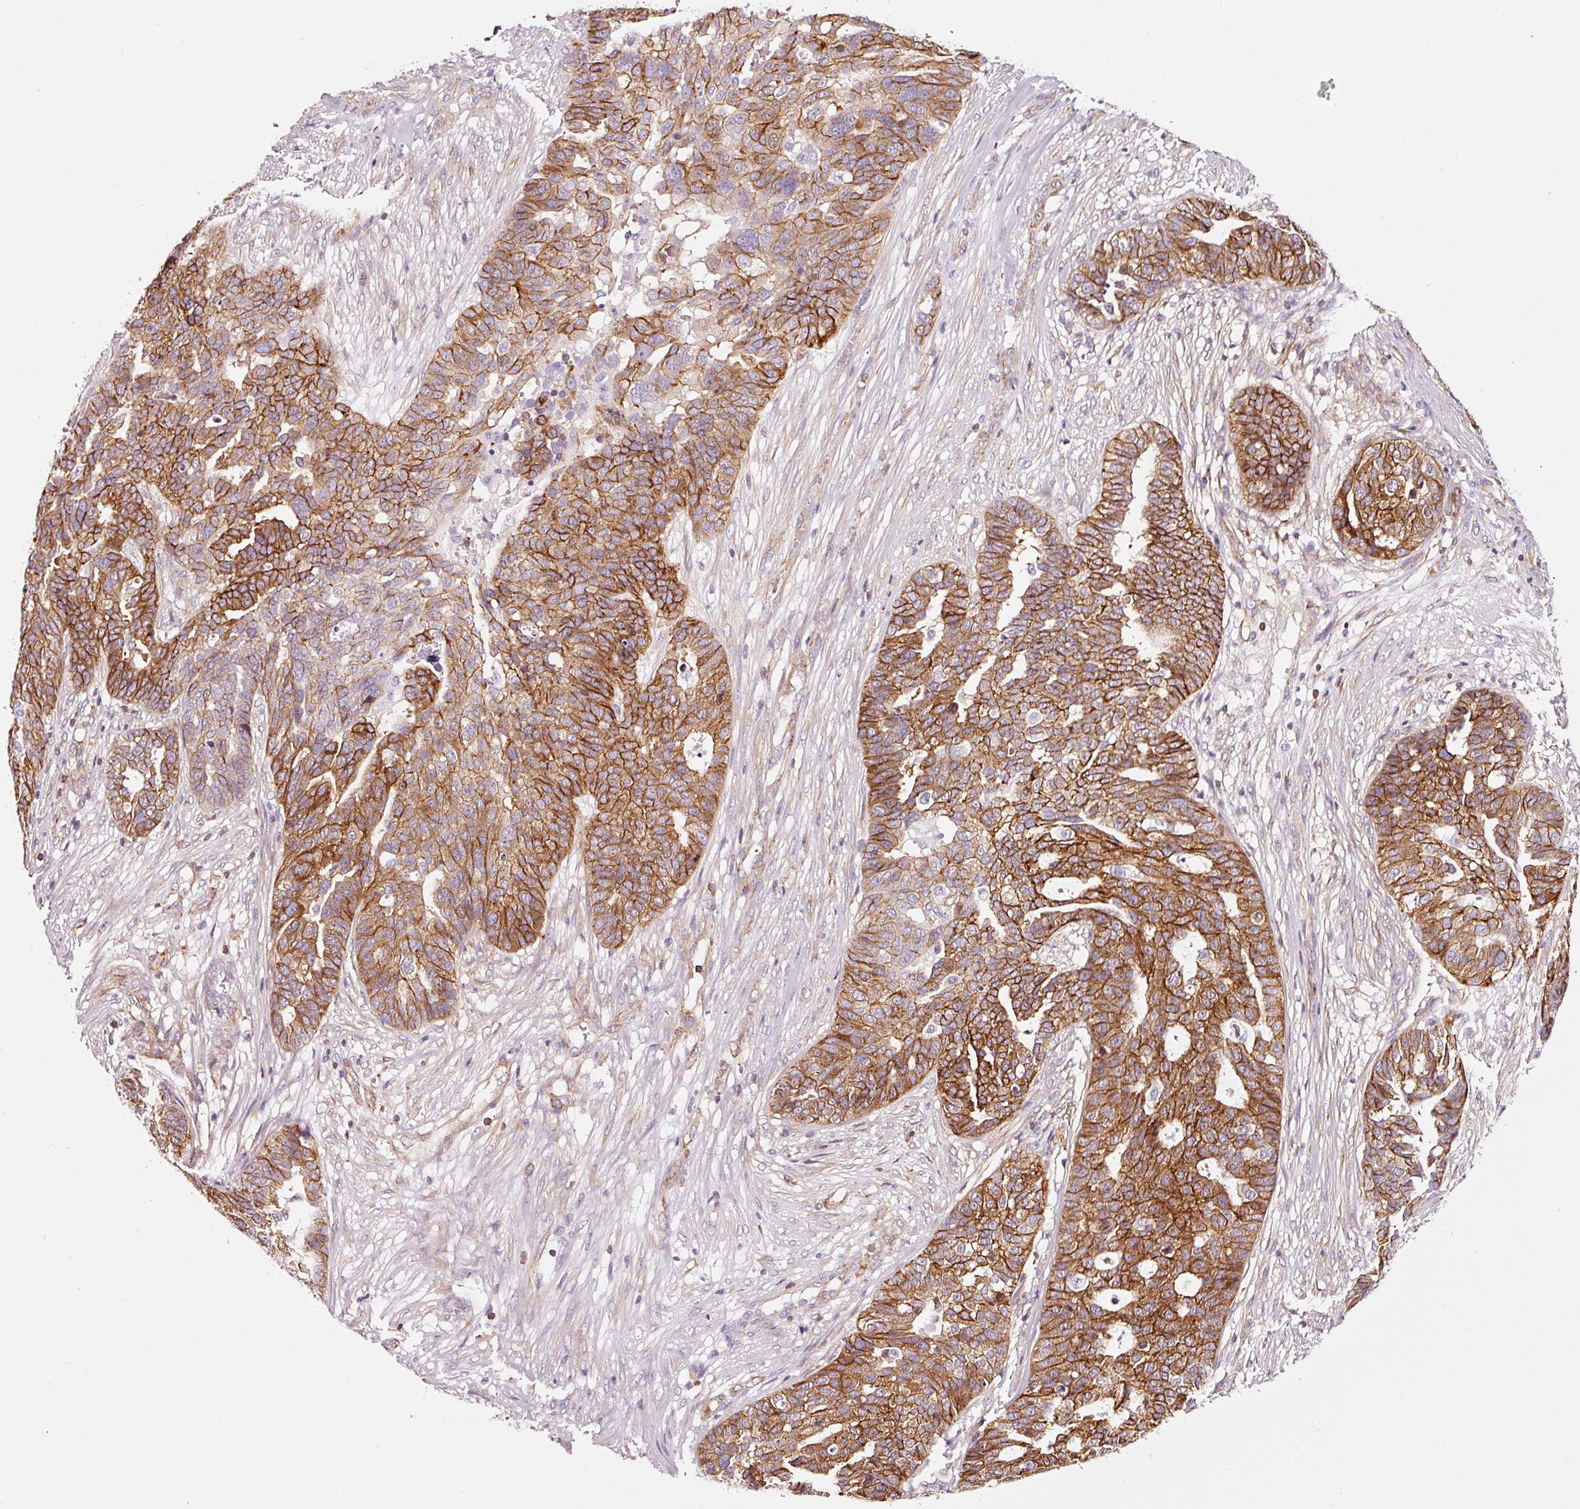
{"staining": {"intensity": "strong", "quantity": ">75%", "location": "cytoplasmic/membranous"}, "tissue": "ovarian cancer", "cell_type": "Tumor cells", "image_type": "cancer", "snomed": [{"axis": "morphology", "description": "Cystadenocarcinoma, serous, NOS"}, {"axis": "topography", "description": "Ovary"}], "caption": "Ovarian serous cystadenocarcinoma stained for a protein exhibits strong cytoplasmic/membranous positivity in tumor cells.", "gene": "ADD3", "patient": {"sex": "female", "age": 59}}